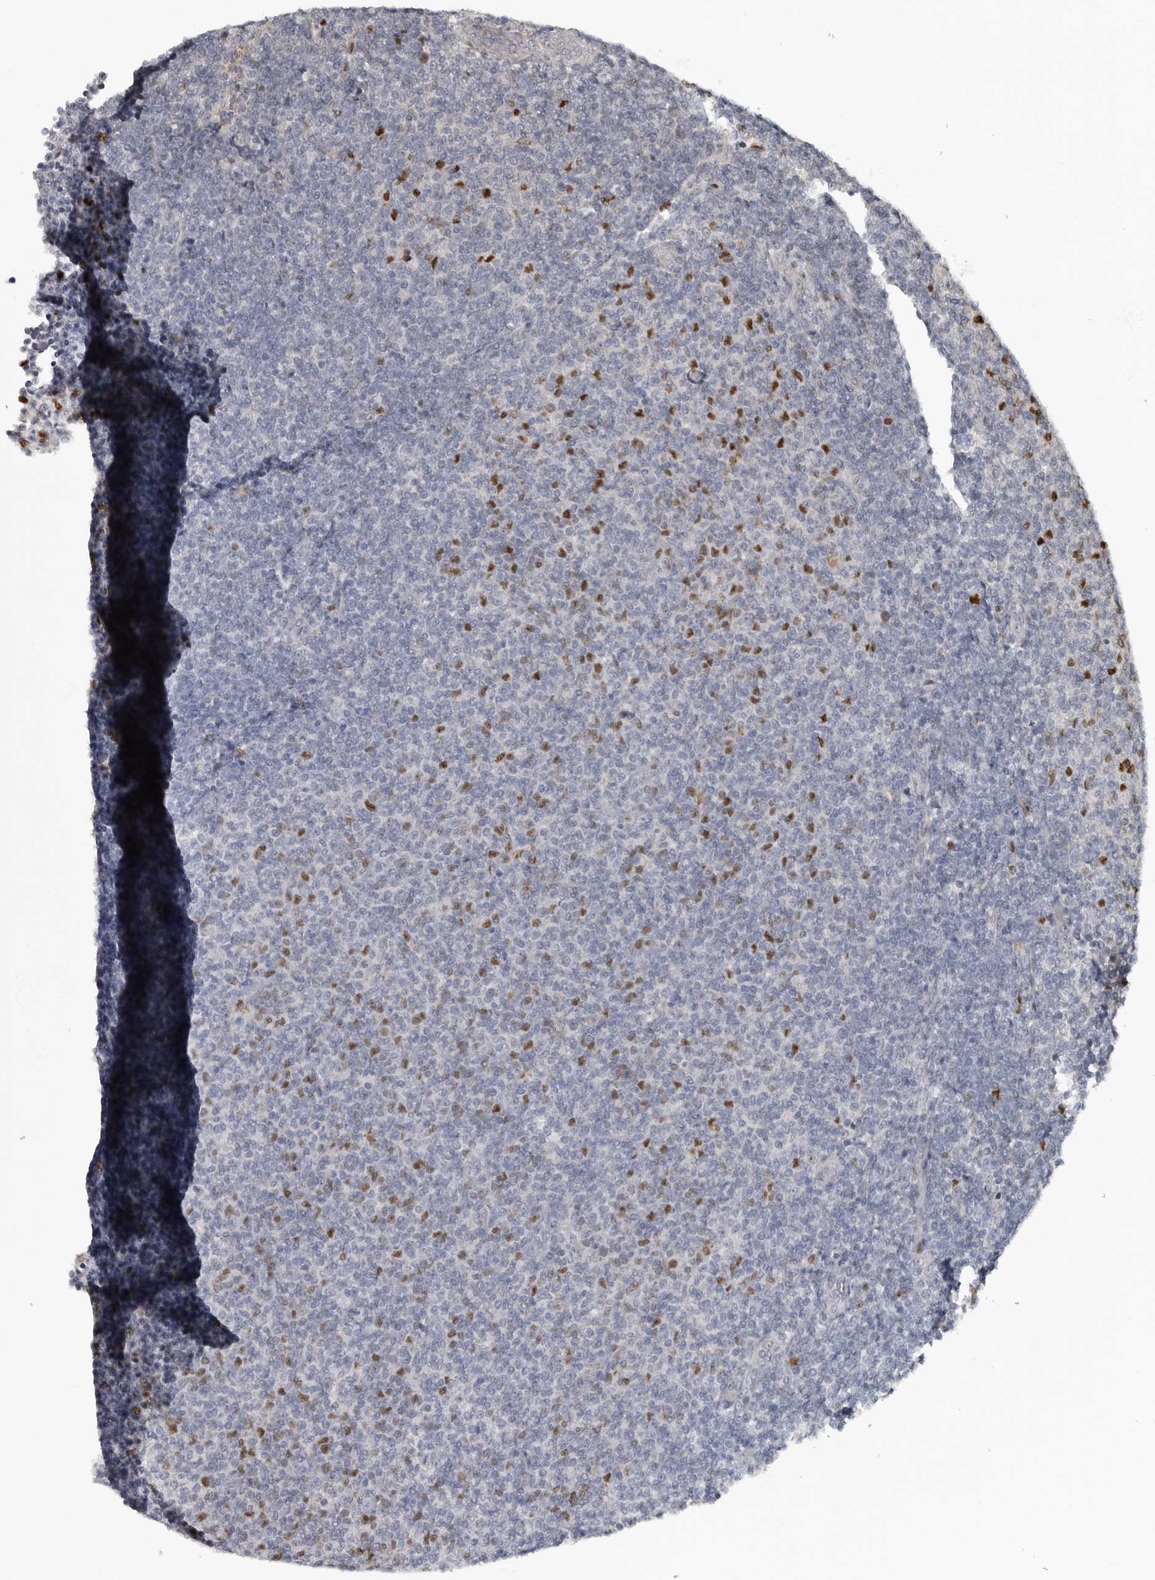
{"staining": {"intensity": "moderate", "quantity": "<25%", "location": "nuclear"}, "tissue": "lymphoma", "cell_type": "Tumor cells", "image_type": "cancer", "snomed": [{"axis": "morphology", "description": "Malignant lymphoma, non-Hodgkin's type, Low grade"}, {"axis": "topography", "description": "Lymph node"}], "caption": "A photomicrograph of low-grade malignant lymphoma, non-Hodgkin's type stained for a protein exhibits moderate nuclear brown staining in tumor cells.", "gene": "ZNF277", "patient": {"sex": "male", "age": 66}}